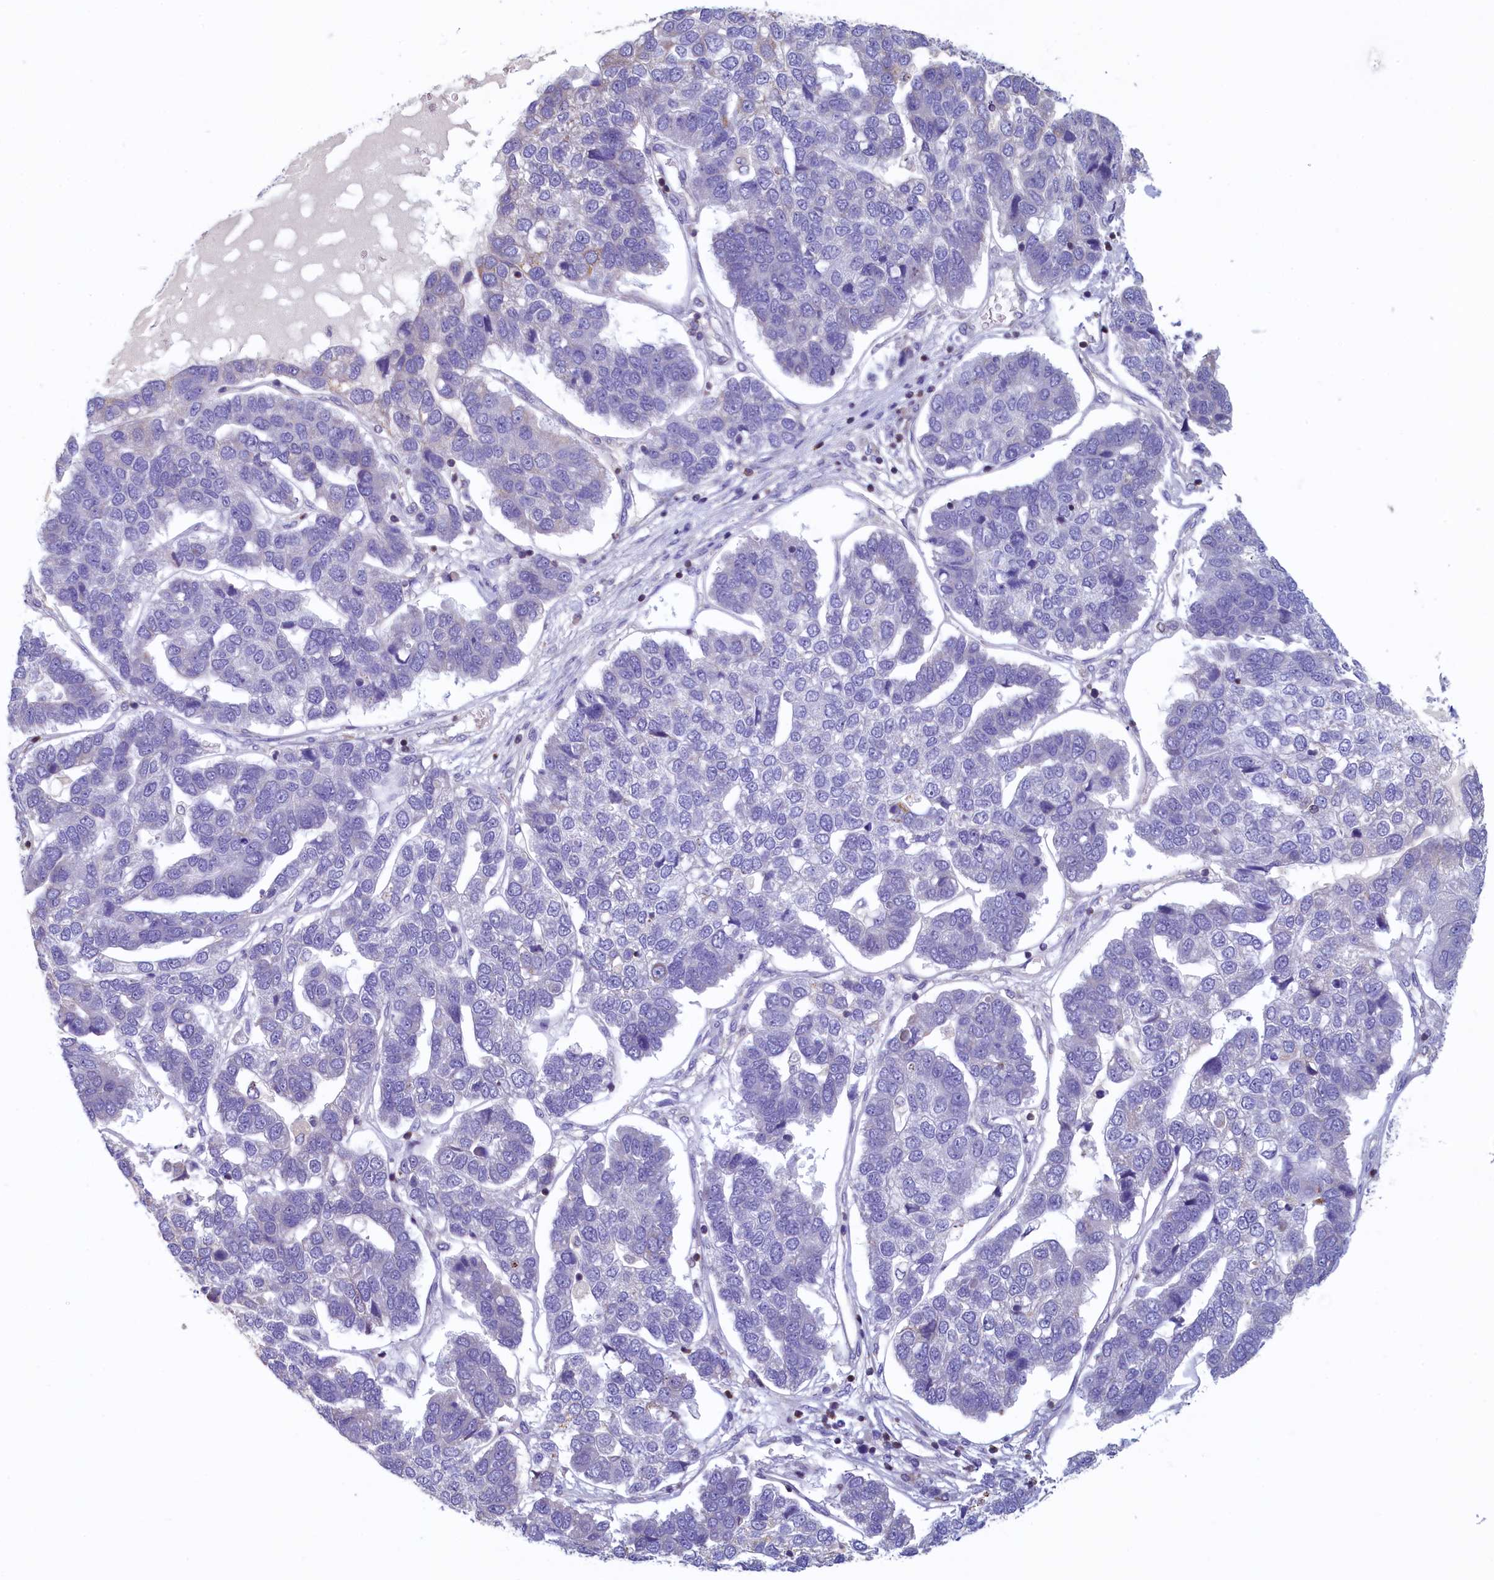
{"staining": {"intensity": "negative", "quantity": "none", "location": "none"}, "tissue": "pancreatic cancer", "cell_type": "Tumor cells", "image_type": "cancer", "snomed": [{"axis": "morphology", "description": "Adenocarcinoma, NOS"}, {"axis": "topography", "description": "Pancreas"}], "caption": "Tumor cells are negative for protein expression in human pancreatic adenocarcinoma.", "gene": "TRAF3IP3", "patient": {"sex": "female", "age": 61}}